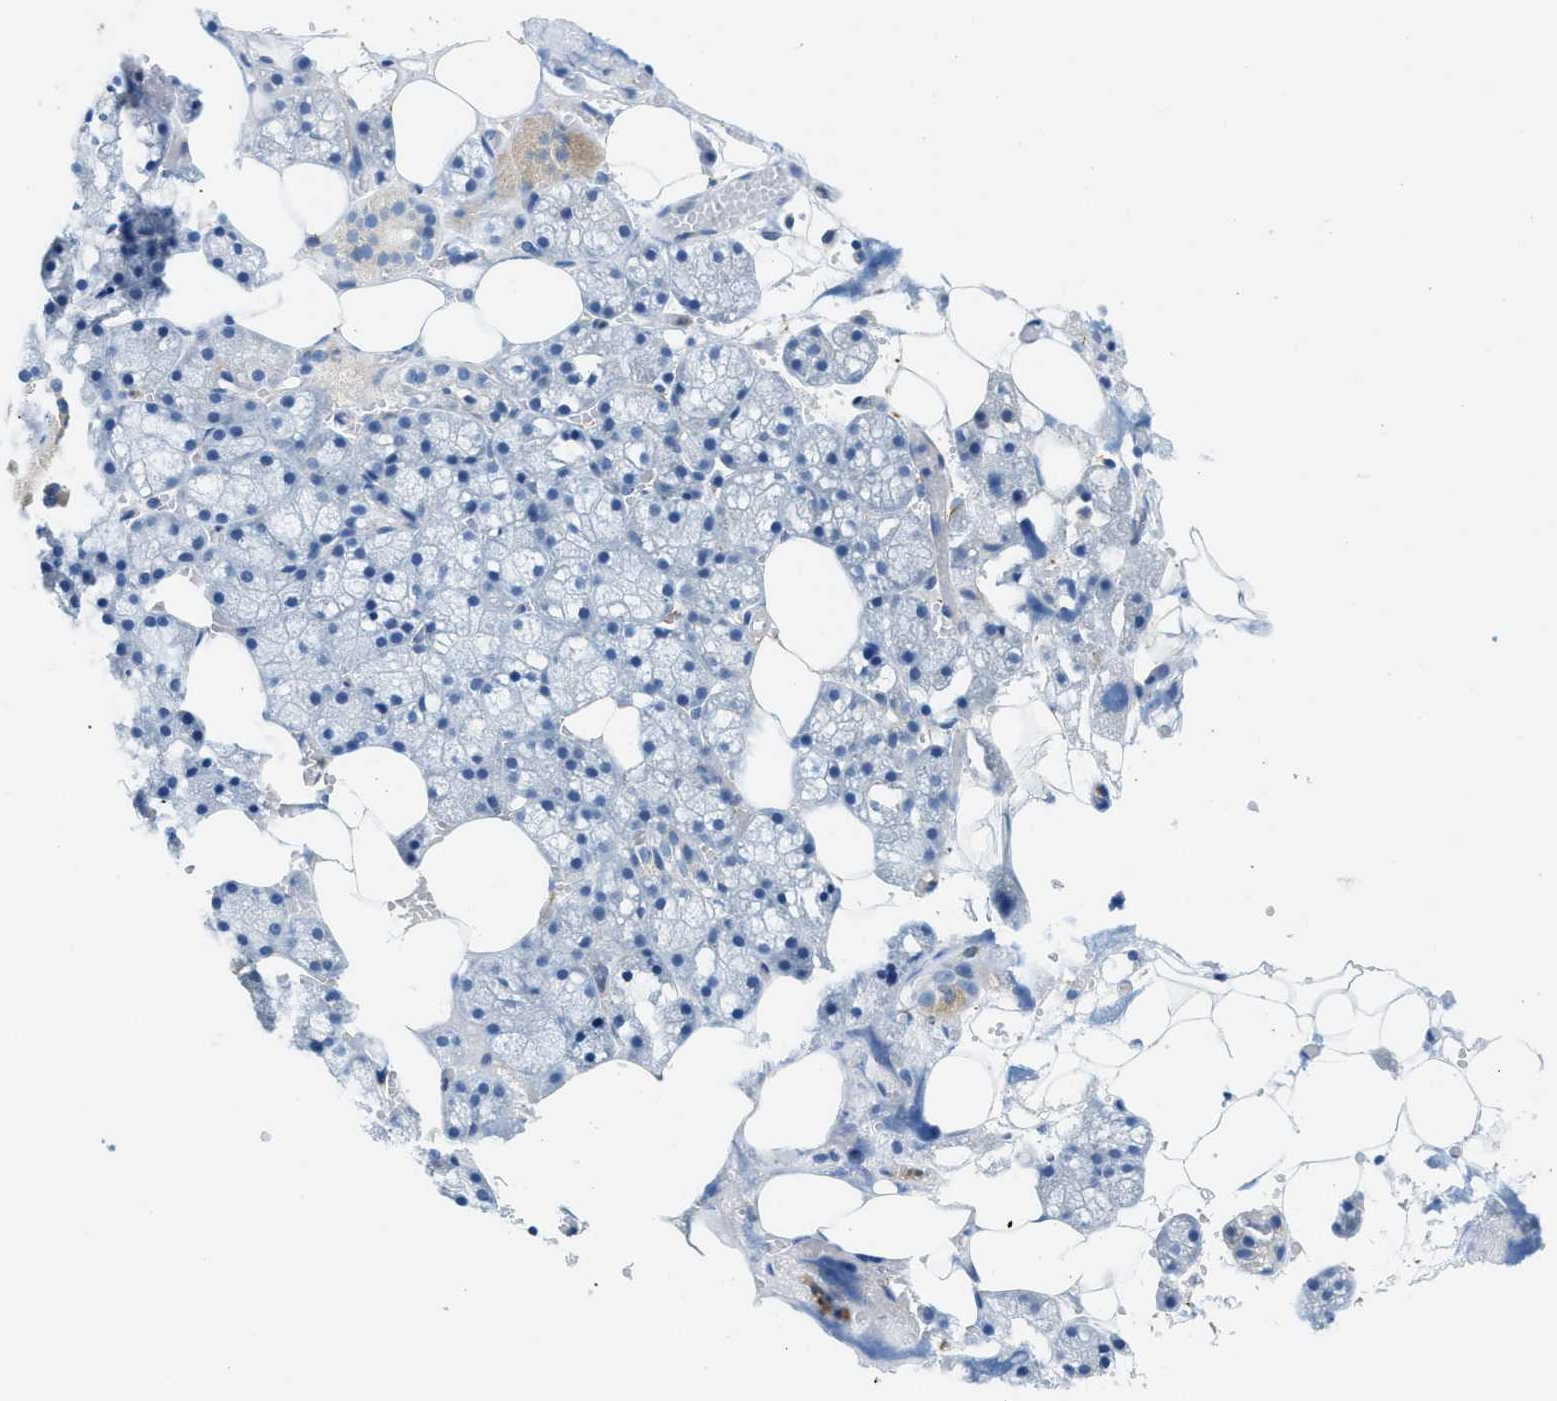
{"staining": {"intensity": "negative", "quantity": "none", "location": "none"}, "tissue": "salivary gland", "cell_type": "Glandular cells", "image_type": "normal", "snomed": [{"axis": "morphology", "description": "Normal tissue, NOS"}, {"axis": "topography", "description": "Salivary gland"}], "caption": "The histopathology image displays no staining of glandular cells in normal salivary gland.", "gene": "ZDHHC13", "patient": {"sex": "male", "age": 62}}